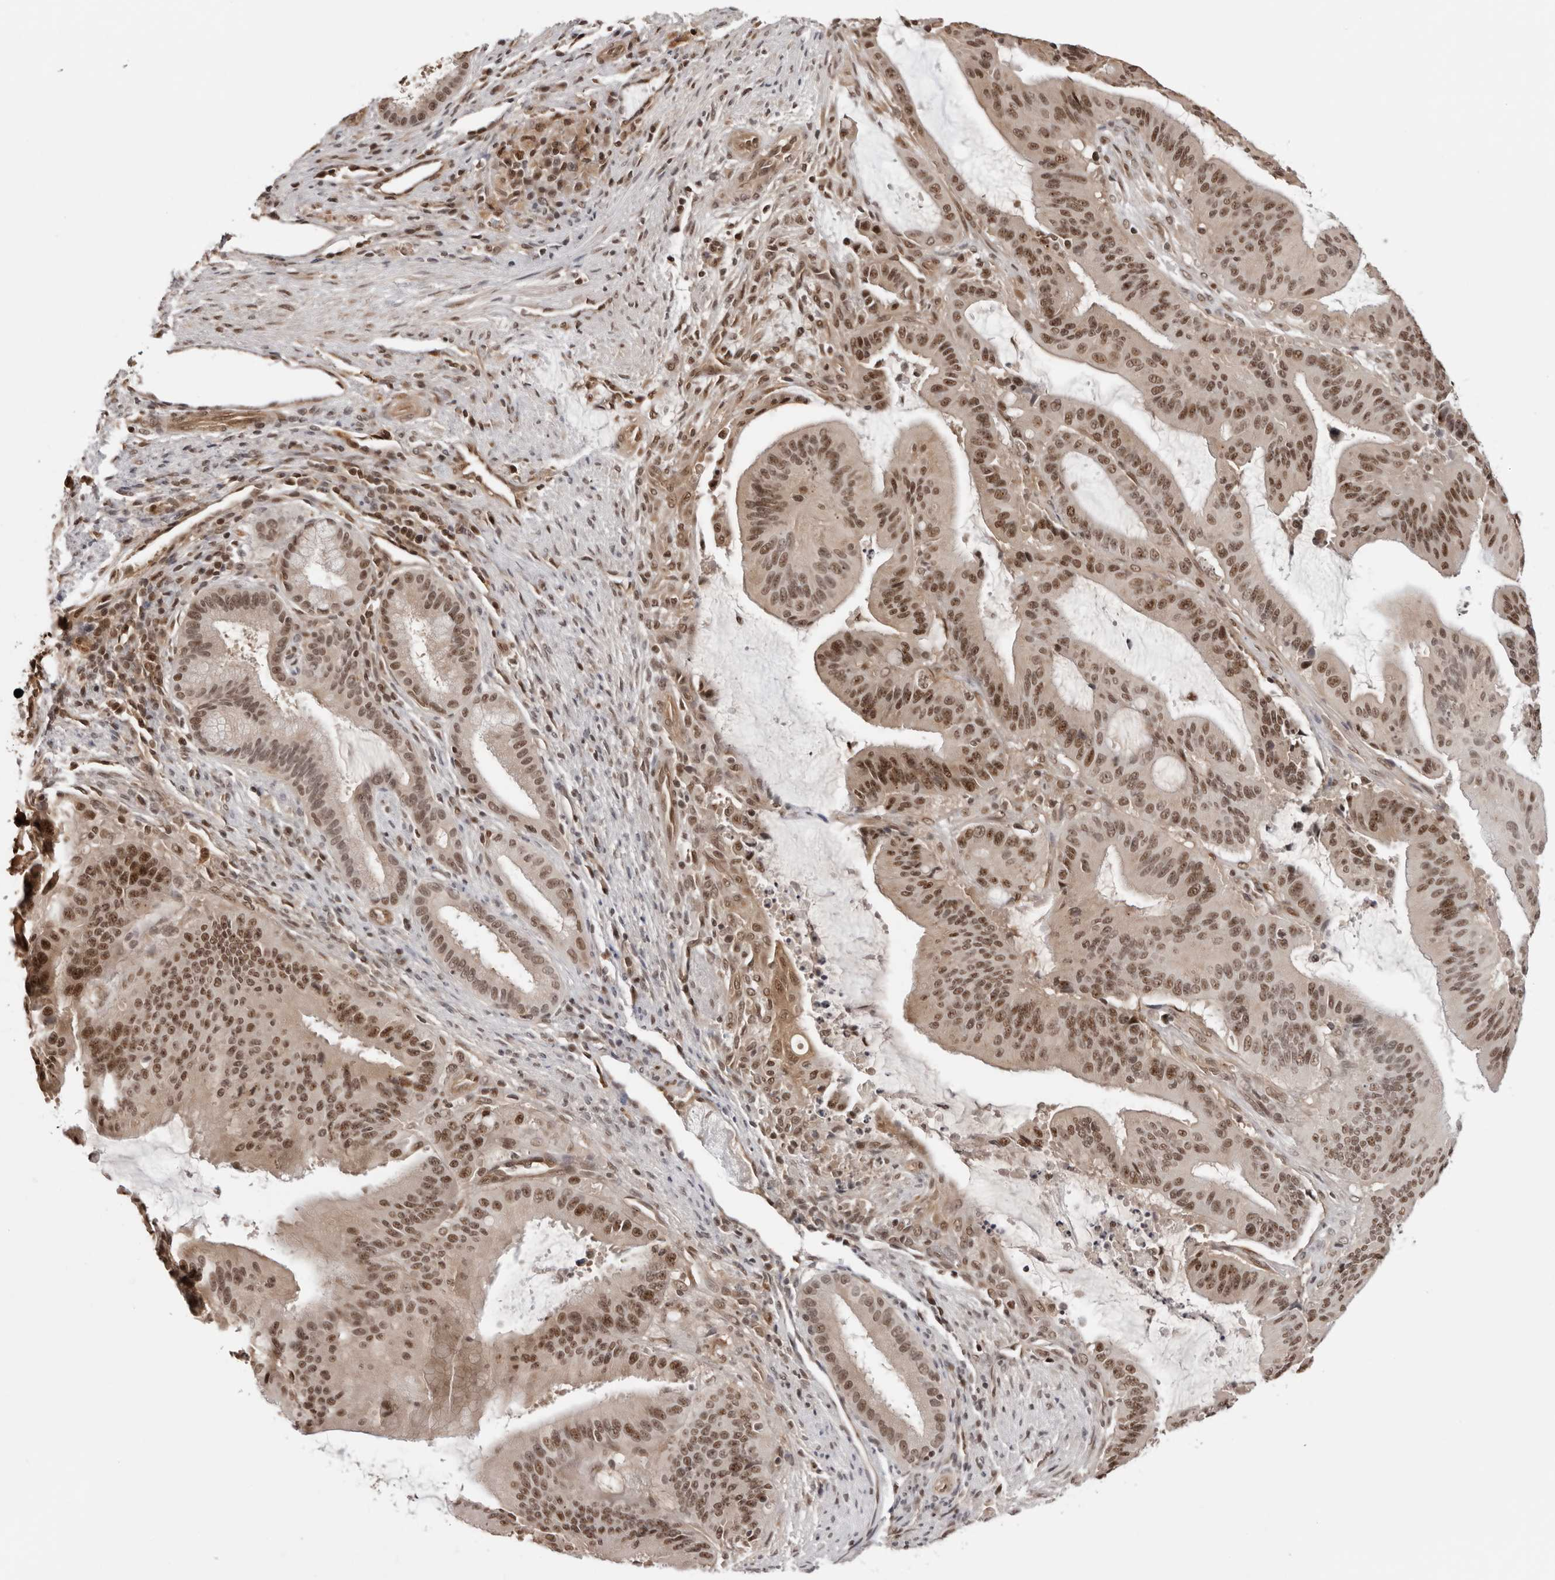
{"staining": {"intensity": "strong", "quantity": "25%-75%", "location": "nuclear"}, "tissue": "liver cancer", "cell_type": "Tumor cells", "image_type": "cancer", "snomed": [{"axis": "morphology", "description": "Normal tissue, NOS"}, {"axis": "morphology", "description": "Cholangiocarcinoma"}, {"axis": "topography", "description": "Liver"}, {"axis": "topography", "description": "Peripheral nerve tissue"}], "caption": "Protein staining of liver cancer (cholangiocarcinoma) tissue shows strong nuclear positivity in approximately 25%-75% of tumor cells. (brown staining indicates protein expression, while blue staining denotes nuclei).", "gene": "SDE2", "patient": {"sex": "female", "age": 73}}